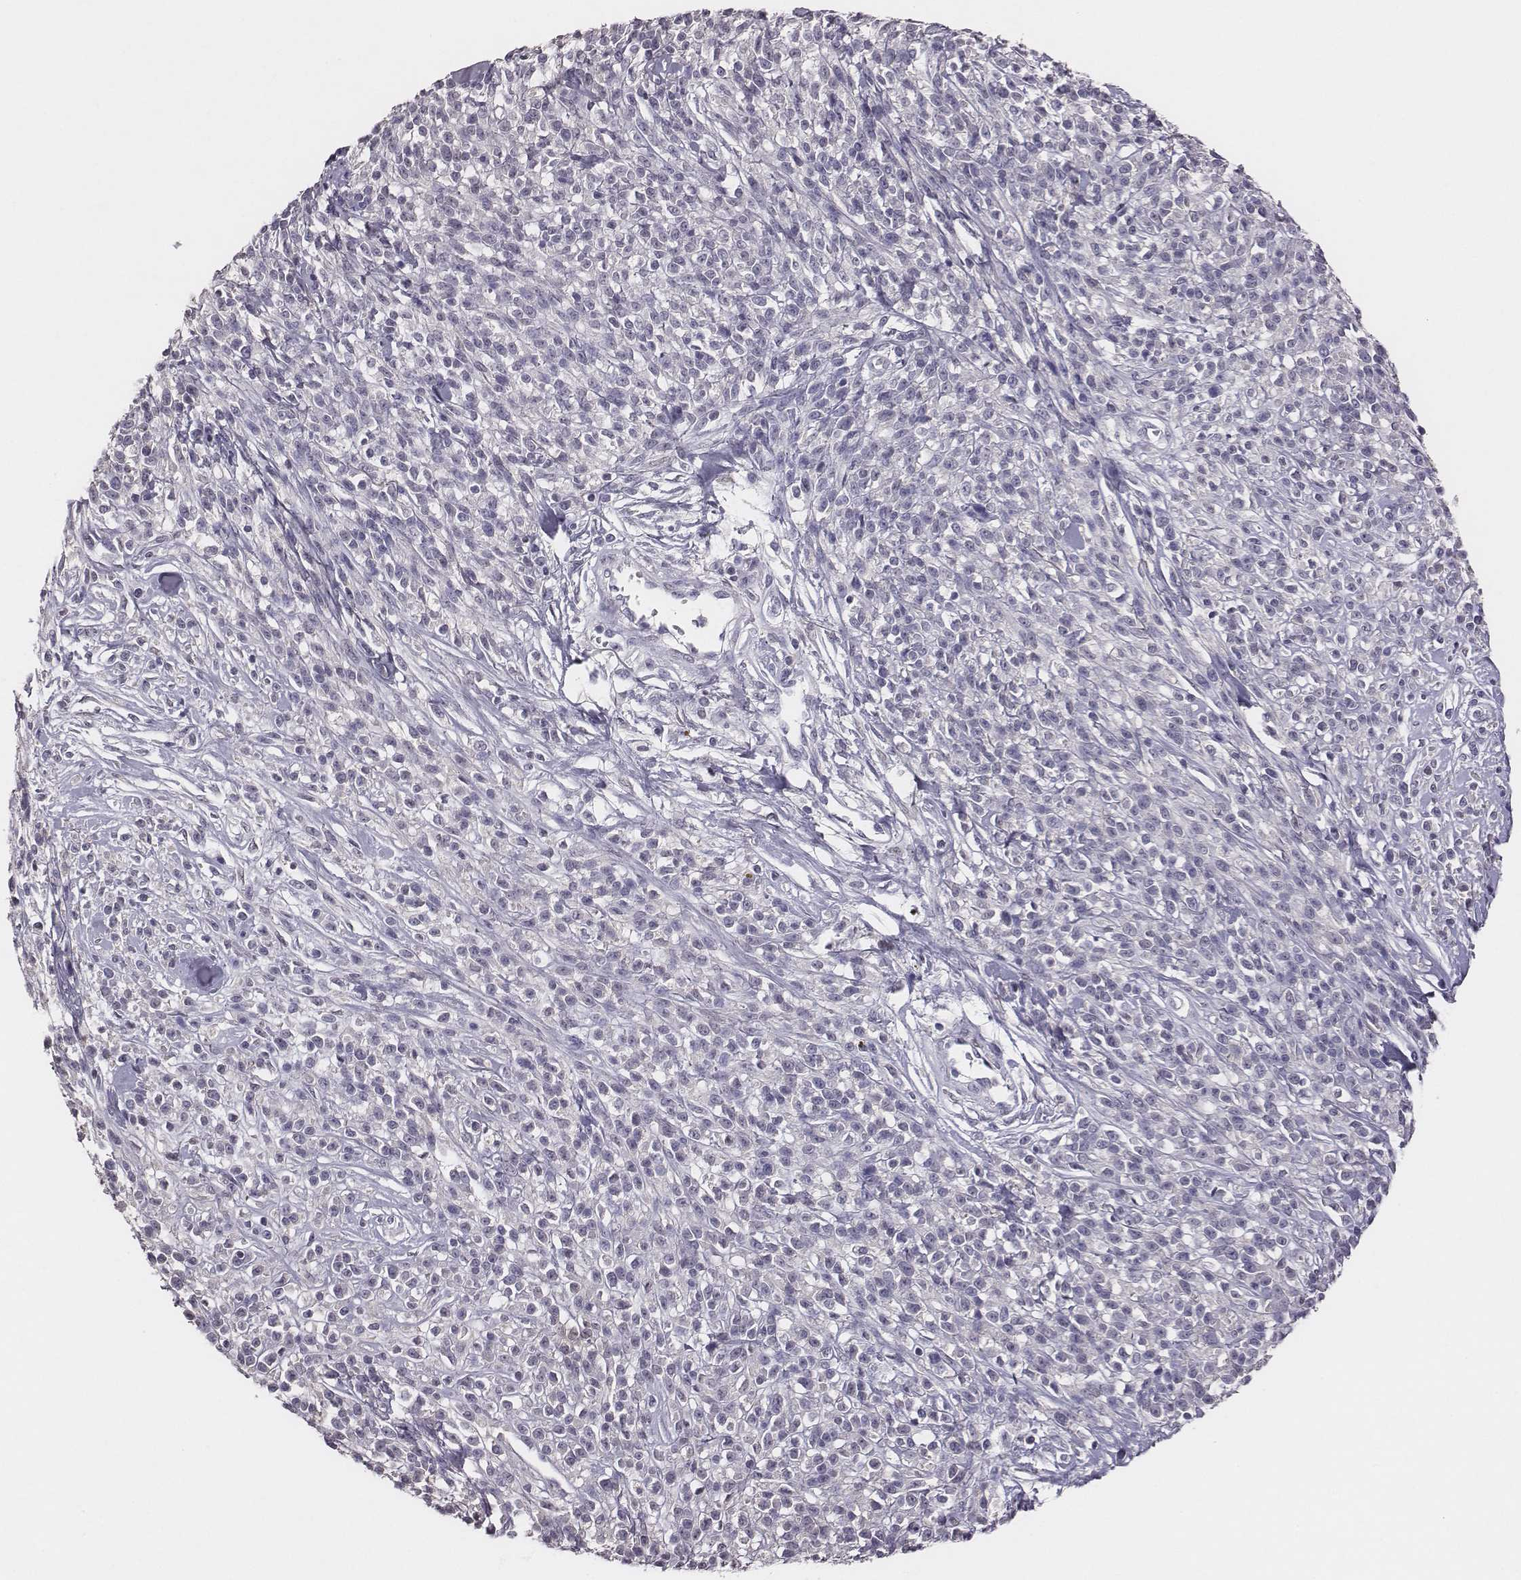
{"staining": {"intensity": "negative", "quantity": "none", "location": "none"}, "tissue": "melanoma", "cell_type": "Tumor cells", "image_type": "cancer", "snomed": [{"axis": "morphology", "description": "Malignant melanoma, NOS"}, {"axis": "topography", "description": "Skin"}, {"axis": "topography", "description": "Skin of trunk"}], "caption": "There is no significant positivity in tumor cells of melanoma. (DAB (3,3'-diaminobenzidine) IHC with hematoxylin counter stain).", "gene": "EN1", "patient": {"sex": "male", "age": 74}}